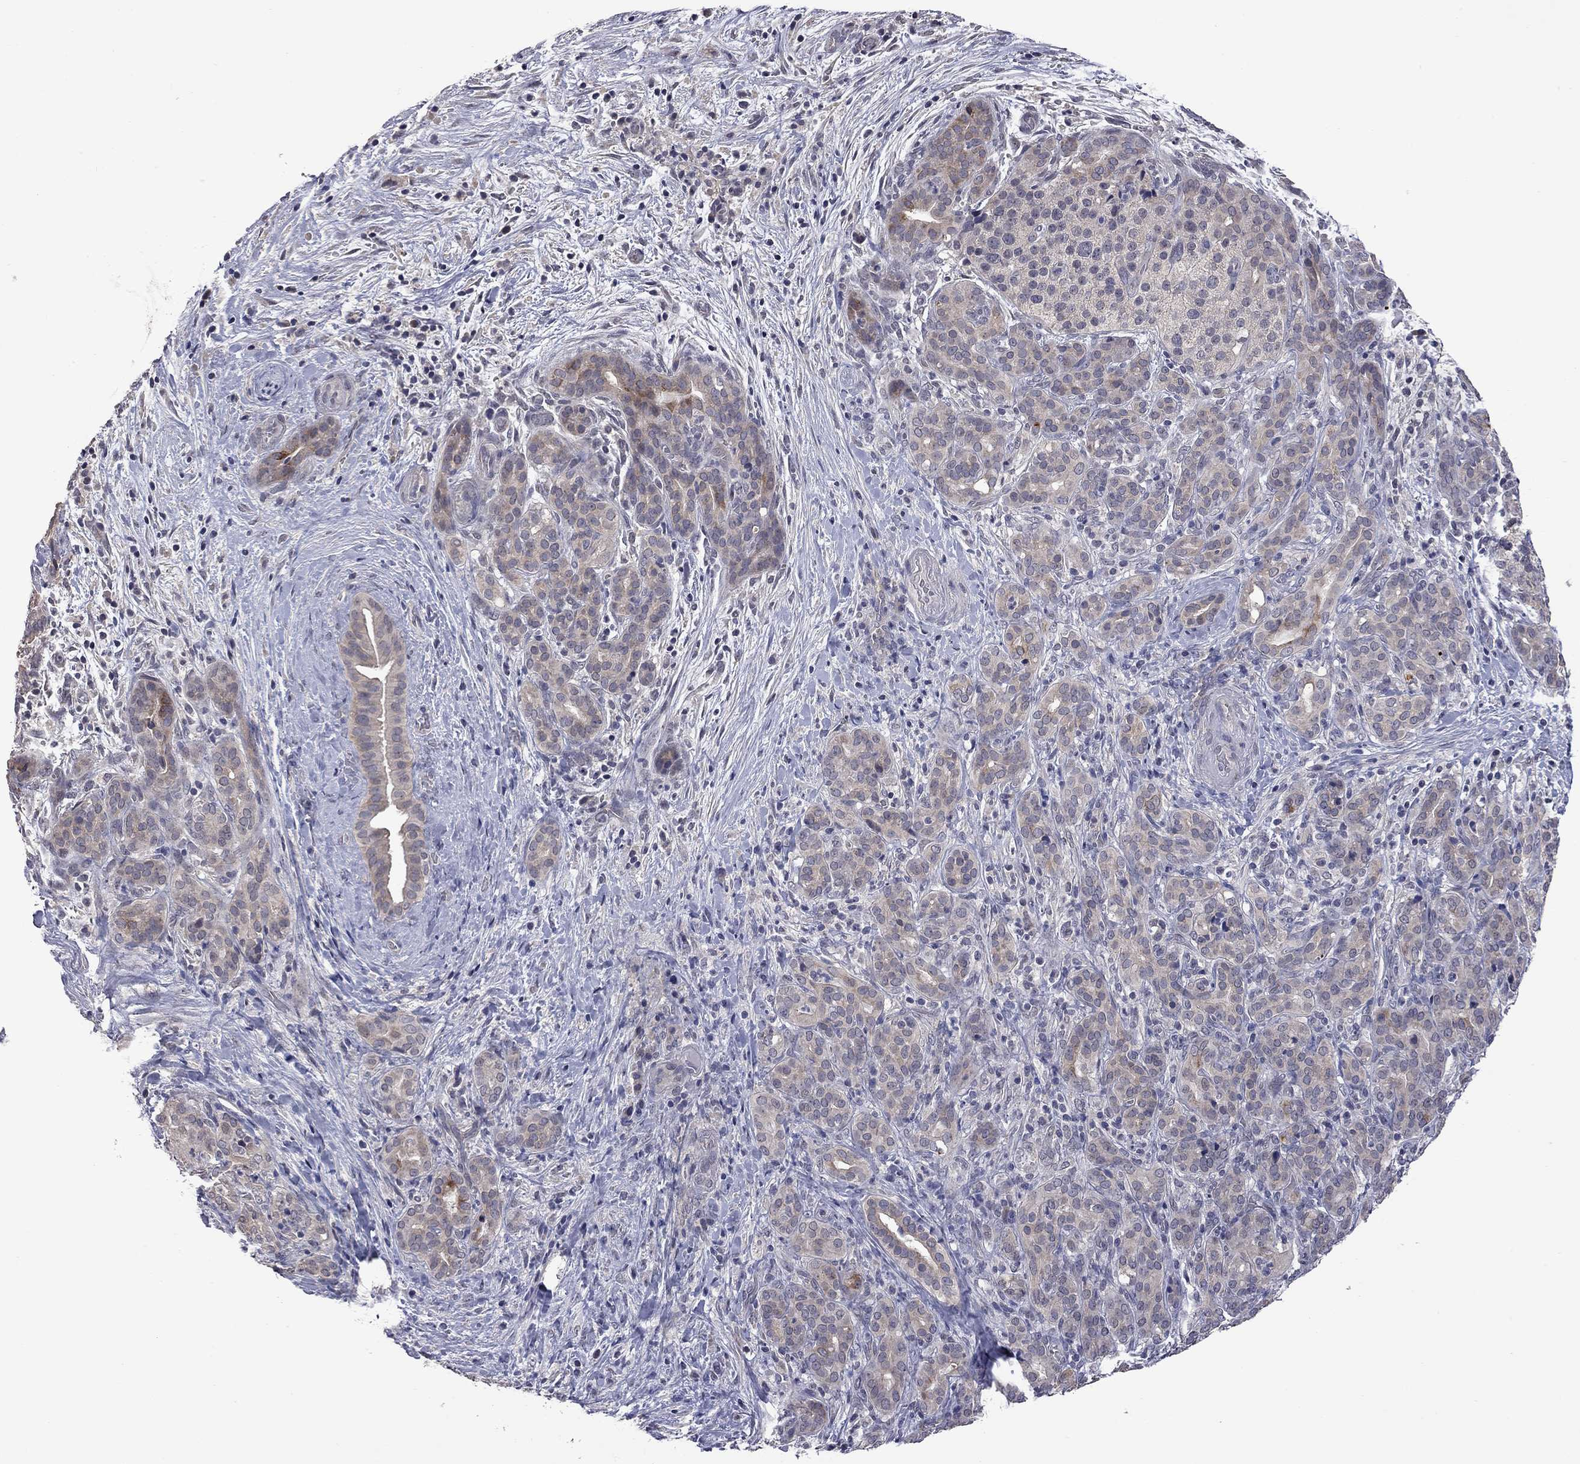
{"staining": {"intensity": "weak", "quantity": "25%-75%", "location": "cytoplasmic/membranous"}, "tissue": "pancreatic cancer", "cell_type": "Tumor cells", "image_type": "cancer", "snomed": [{"axis": "morphology", "description": "Adenocarcinoma, NOS"}, {"axis": "topography", "description": "Pancreas"}], "caption": "Pancreatic cancer (adenocarcinoma) stained with a protein marker shows weak staining in tumor cells.", "gene": "FABP12", "patient": {"sex": "male", "age": 44}}